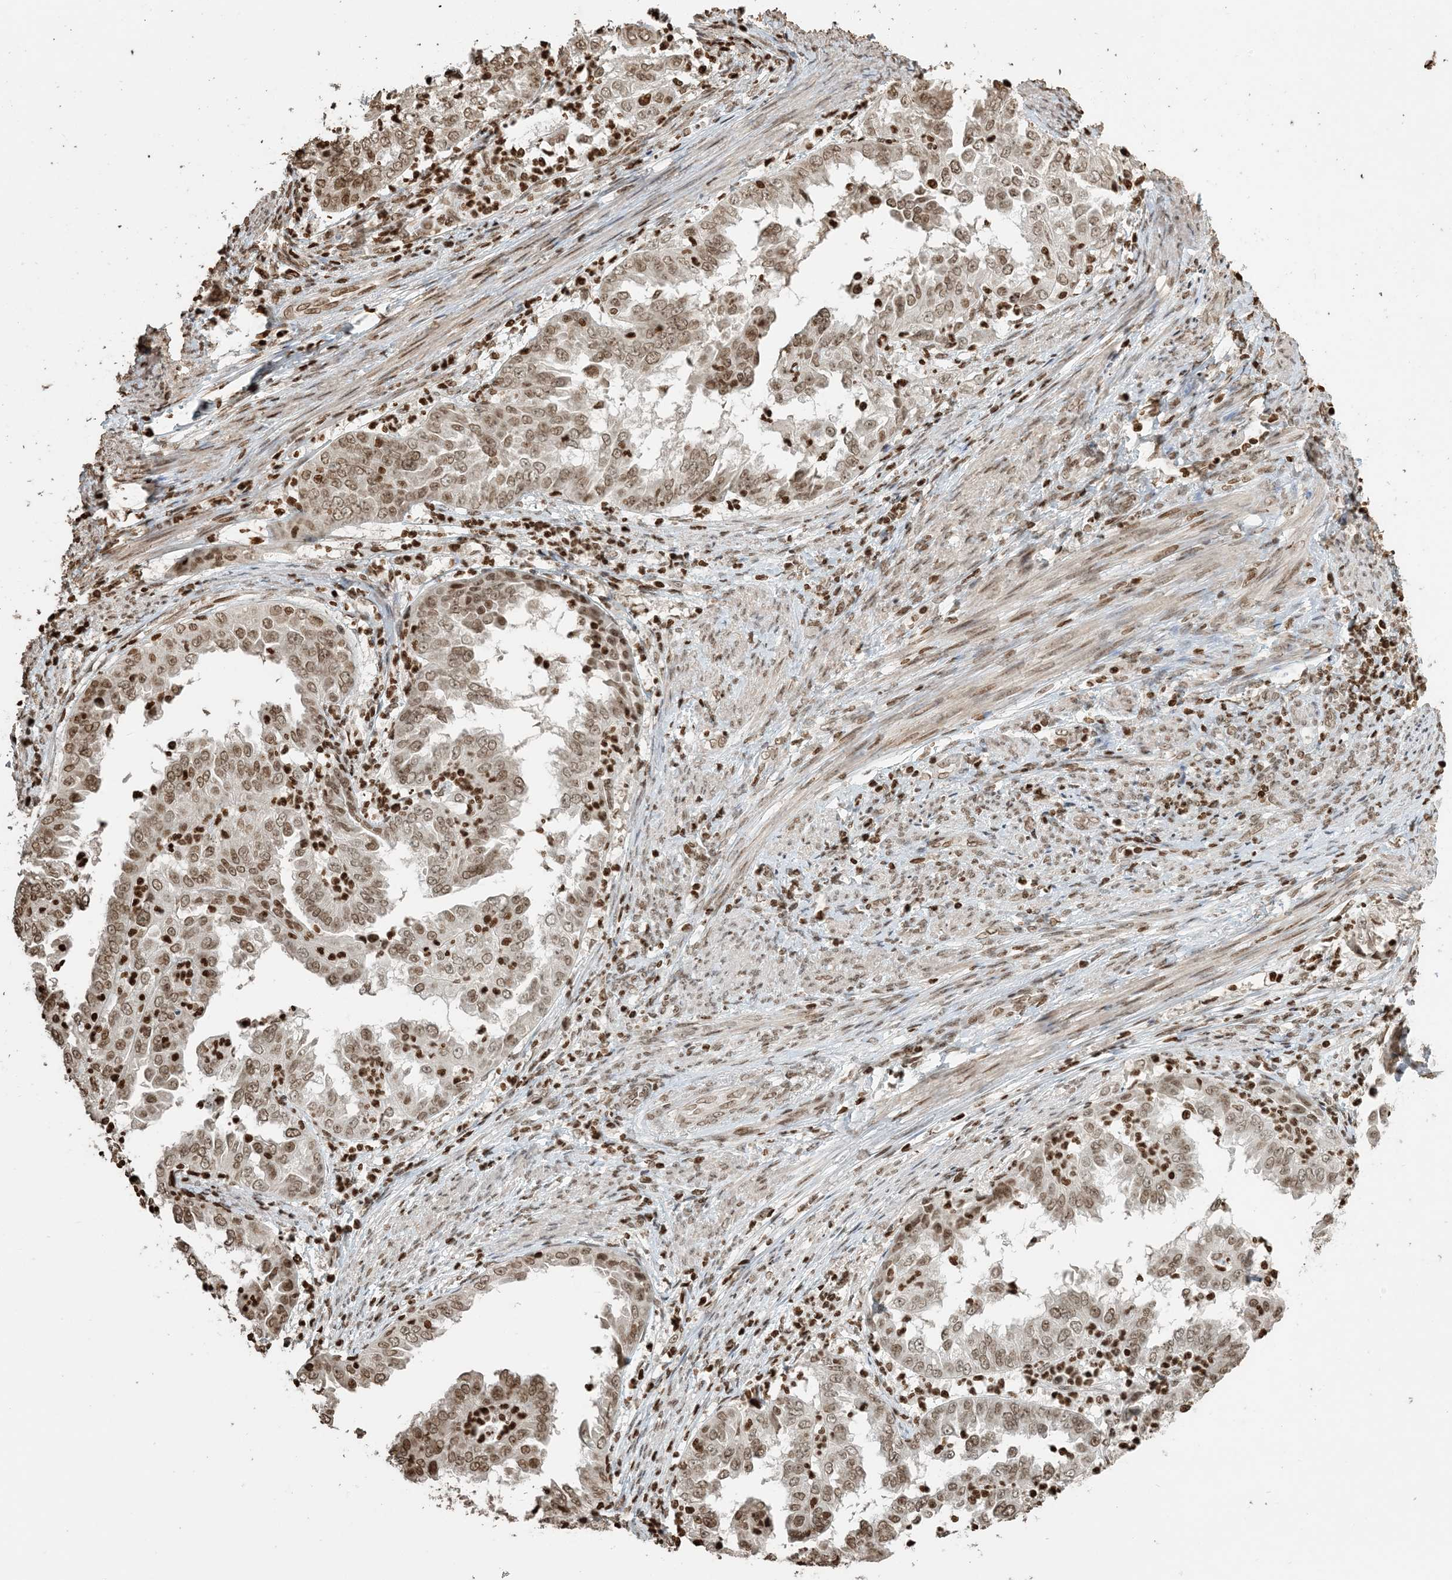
{"staining": {"intensity": "moderate", "quantity": ">75%", "location": "nuclear"}, "tissue": "endometrial cancer", "cell_type": "Tumor cells", "image_type": "cancer", "snomed": [{"axis": "morphology", "description": "Adenocarcinoma, NOS"}, {"axis": "topography", "description": "Endometrium"}], "caption": "Immunohistochemistry (IHC) of human adenocarcinoma (endometrial) exhibits medium levels of moderate nuclear positivity in approximately >75% of tumor cells.", "gene": "H3-3B", "patient": {"sex": "female", "age": 85}}